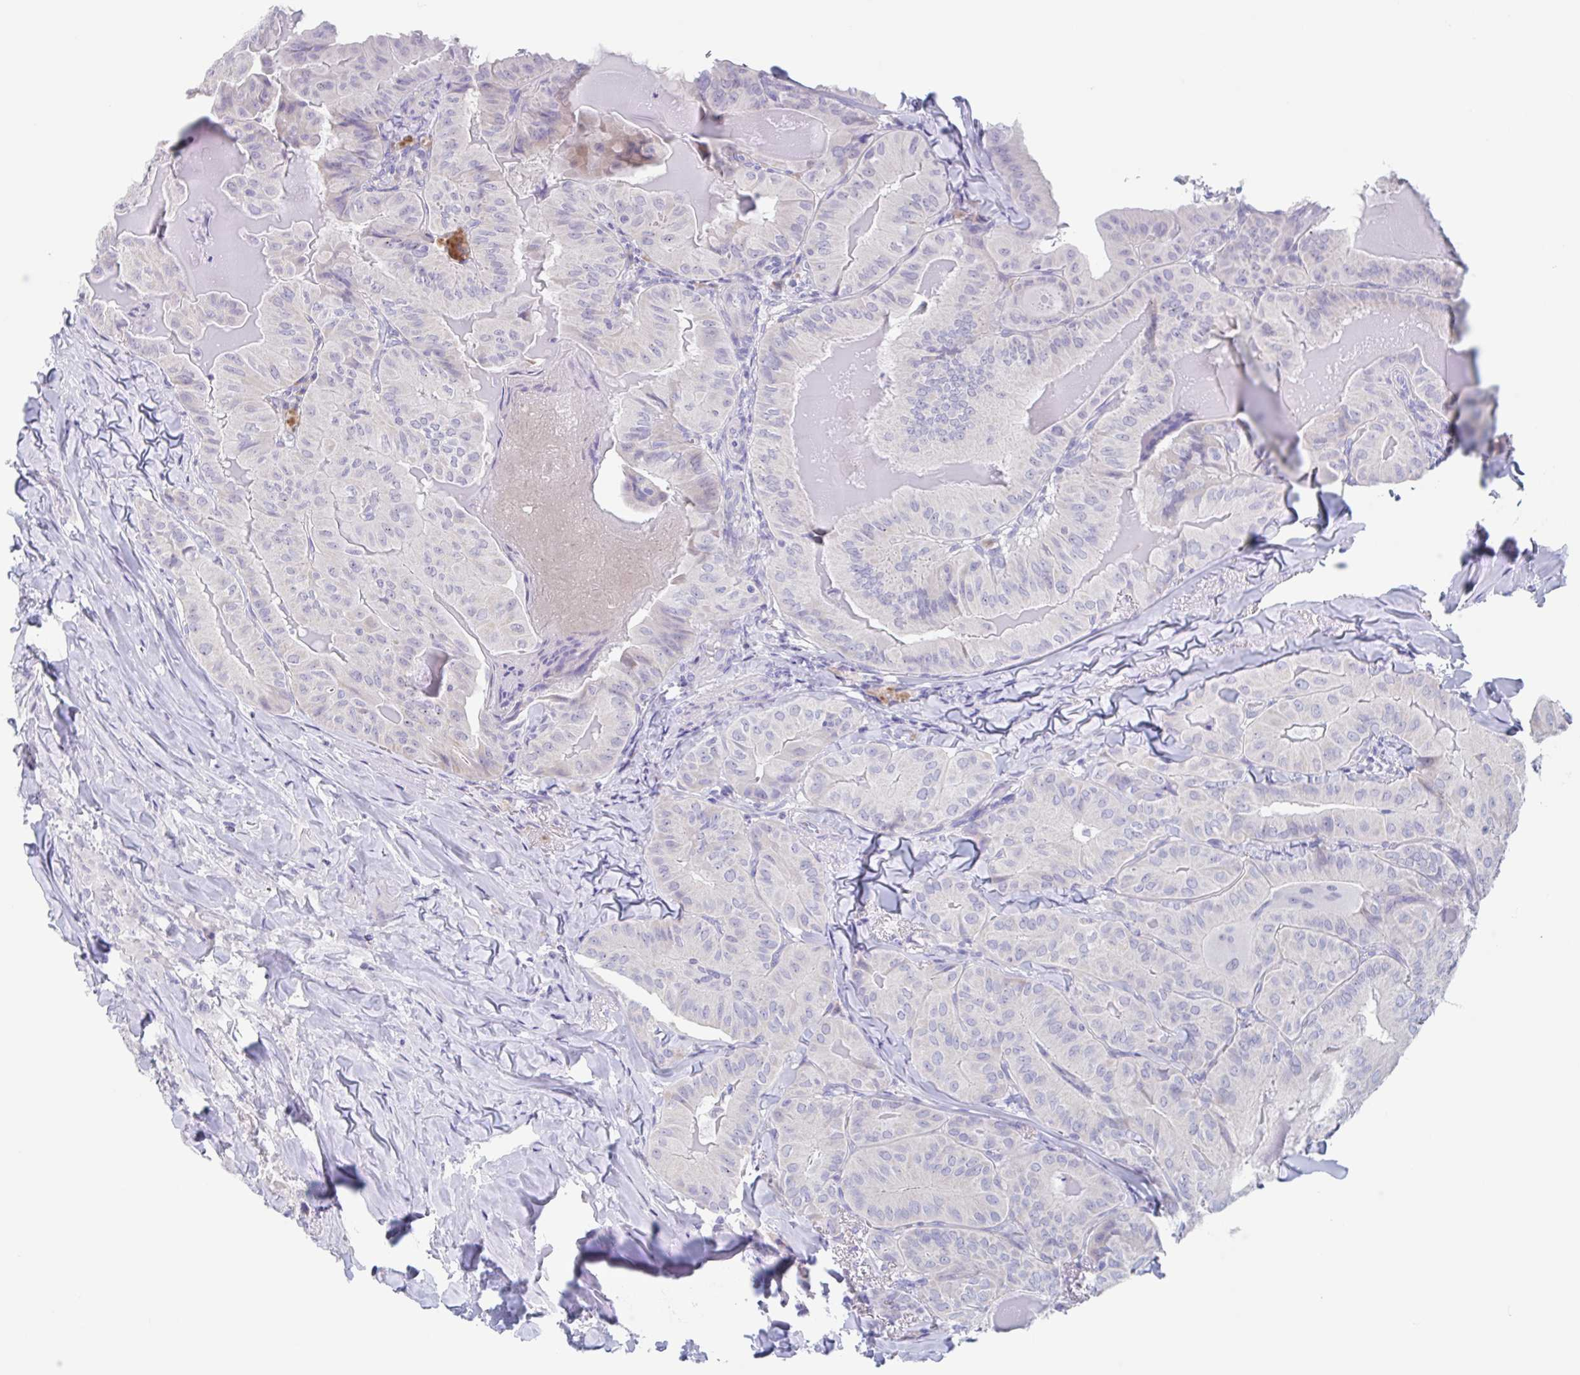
{"staining": {"intensity": "negative", "quantity": "none", "location": "none"}, "tissue": "thyroid cancer", "cell_type": "Tumor cells", "image_type": "cancer", "snomed": [{"axis": "morphology", "description": "Papillary adenocarcinoma, NOS"}, {"axis": "topography", "description": "Thyroid gland"}], "caption": "Human thyroid cancer (papillary adenocarcinoma) stained for a protein using immunohistochemistry demonstrates no expression in tumor cells.", "gene": "NOXRED1", "patient": {"sex": "female", "age": 68}}